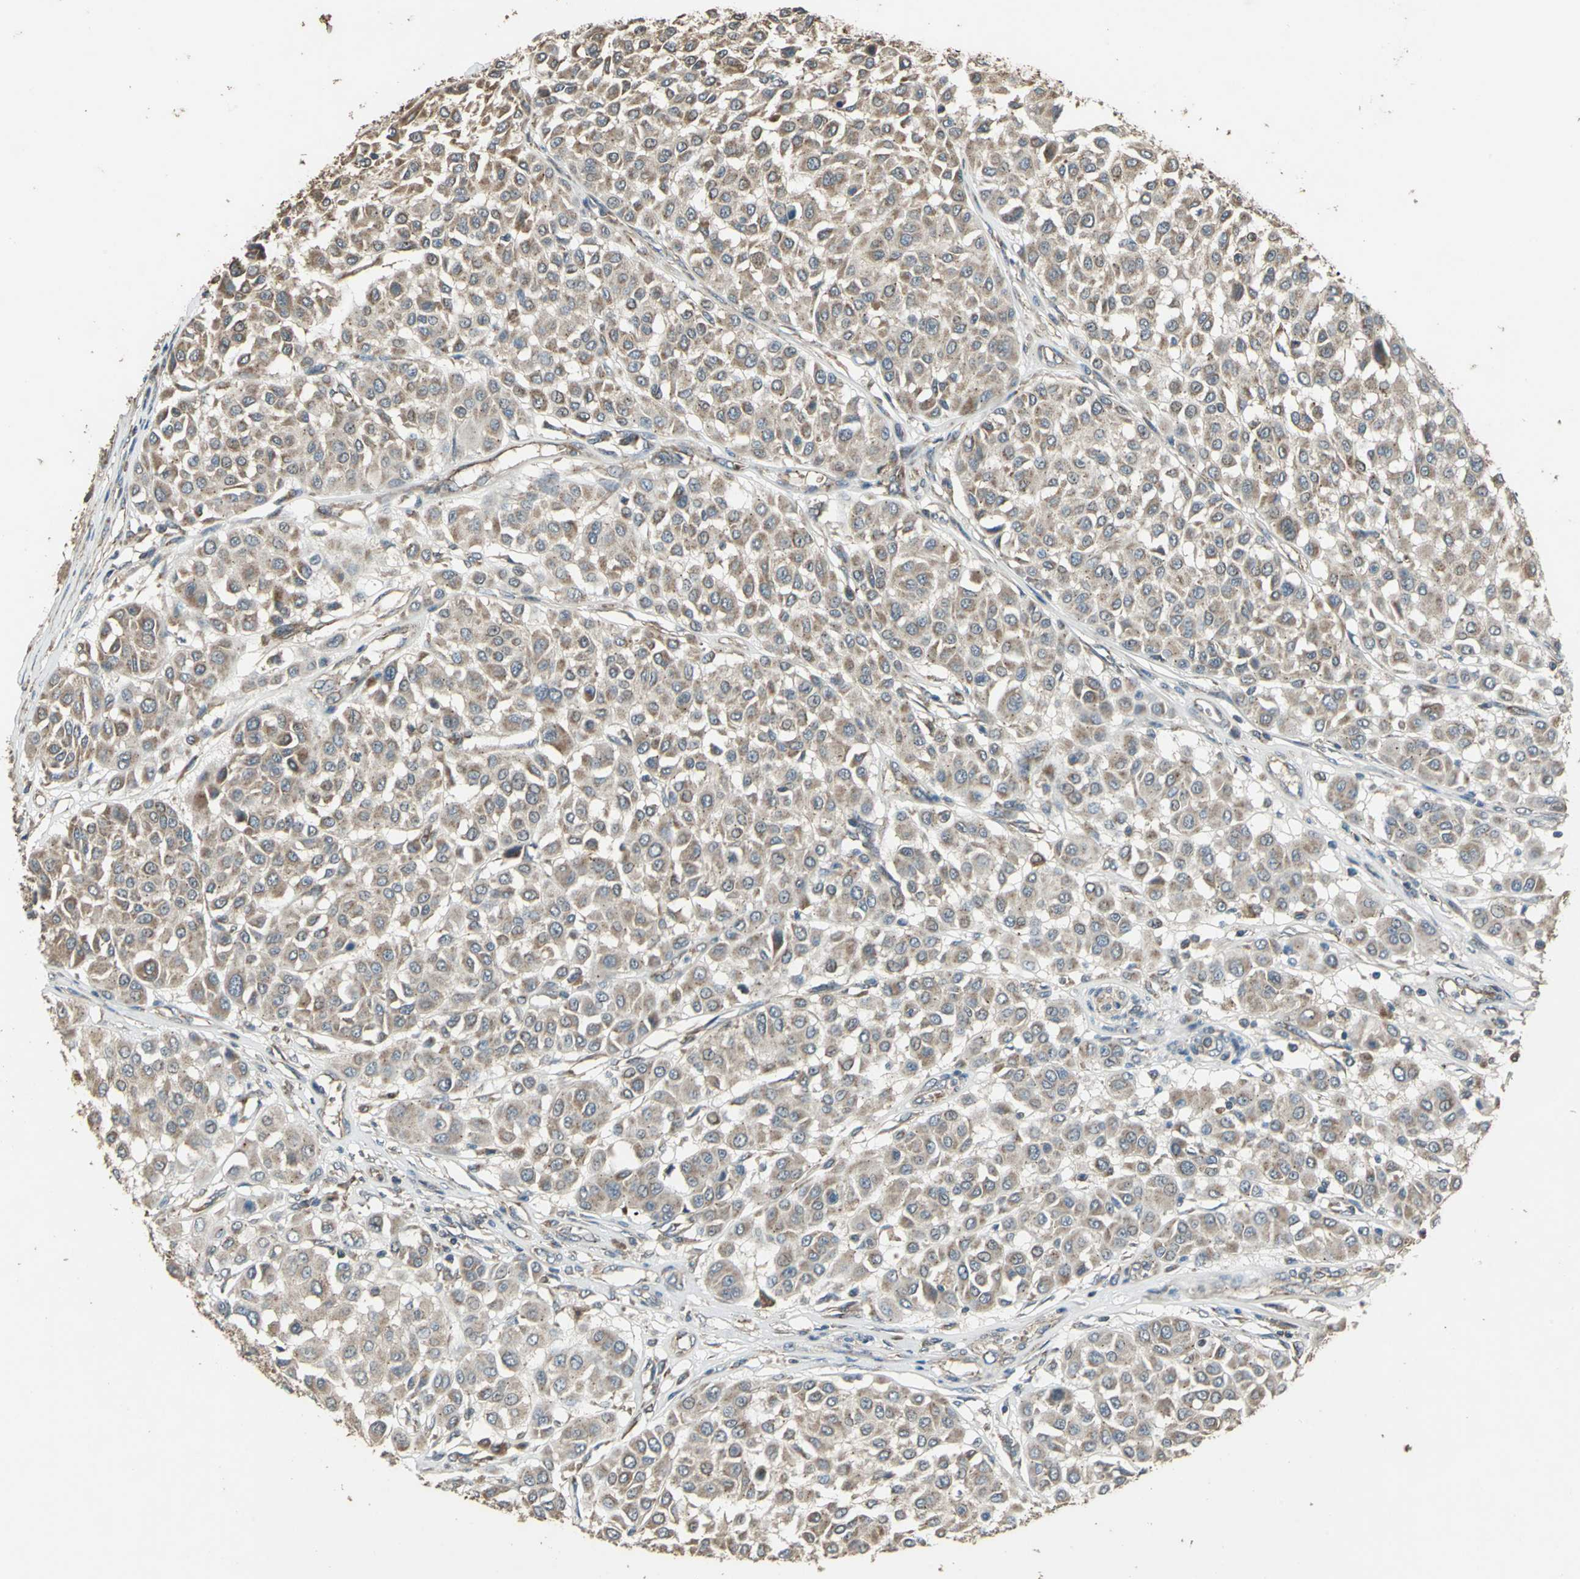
{"staining": {"intensity": "strong", "quantity": ">75%", "location": "cytoplasmic/membranous"}, "tissue": "melanoma", "cell_type": "Tumor cells", "image_type": "cancer", "snomed": [{"axis": "morphology", "description": "Malignant melanoma, Metastatic site"}, {"axis": "topography", "description": "Soft tissue"}], "caption": "Immunohistochemical staining of human malignant melanoma (metastatic site) displays strong cytoplasmic/membranous protein staining in about >75% of tumor cells.", "gene": "POLRMT", "patient": {"sex": "male", "age": 41}}